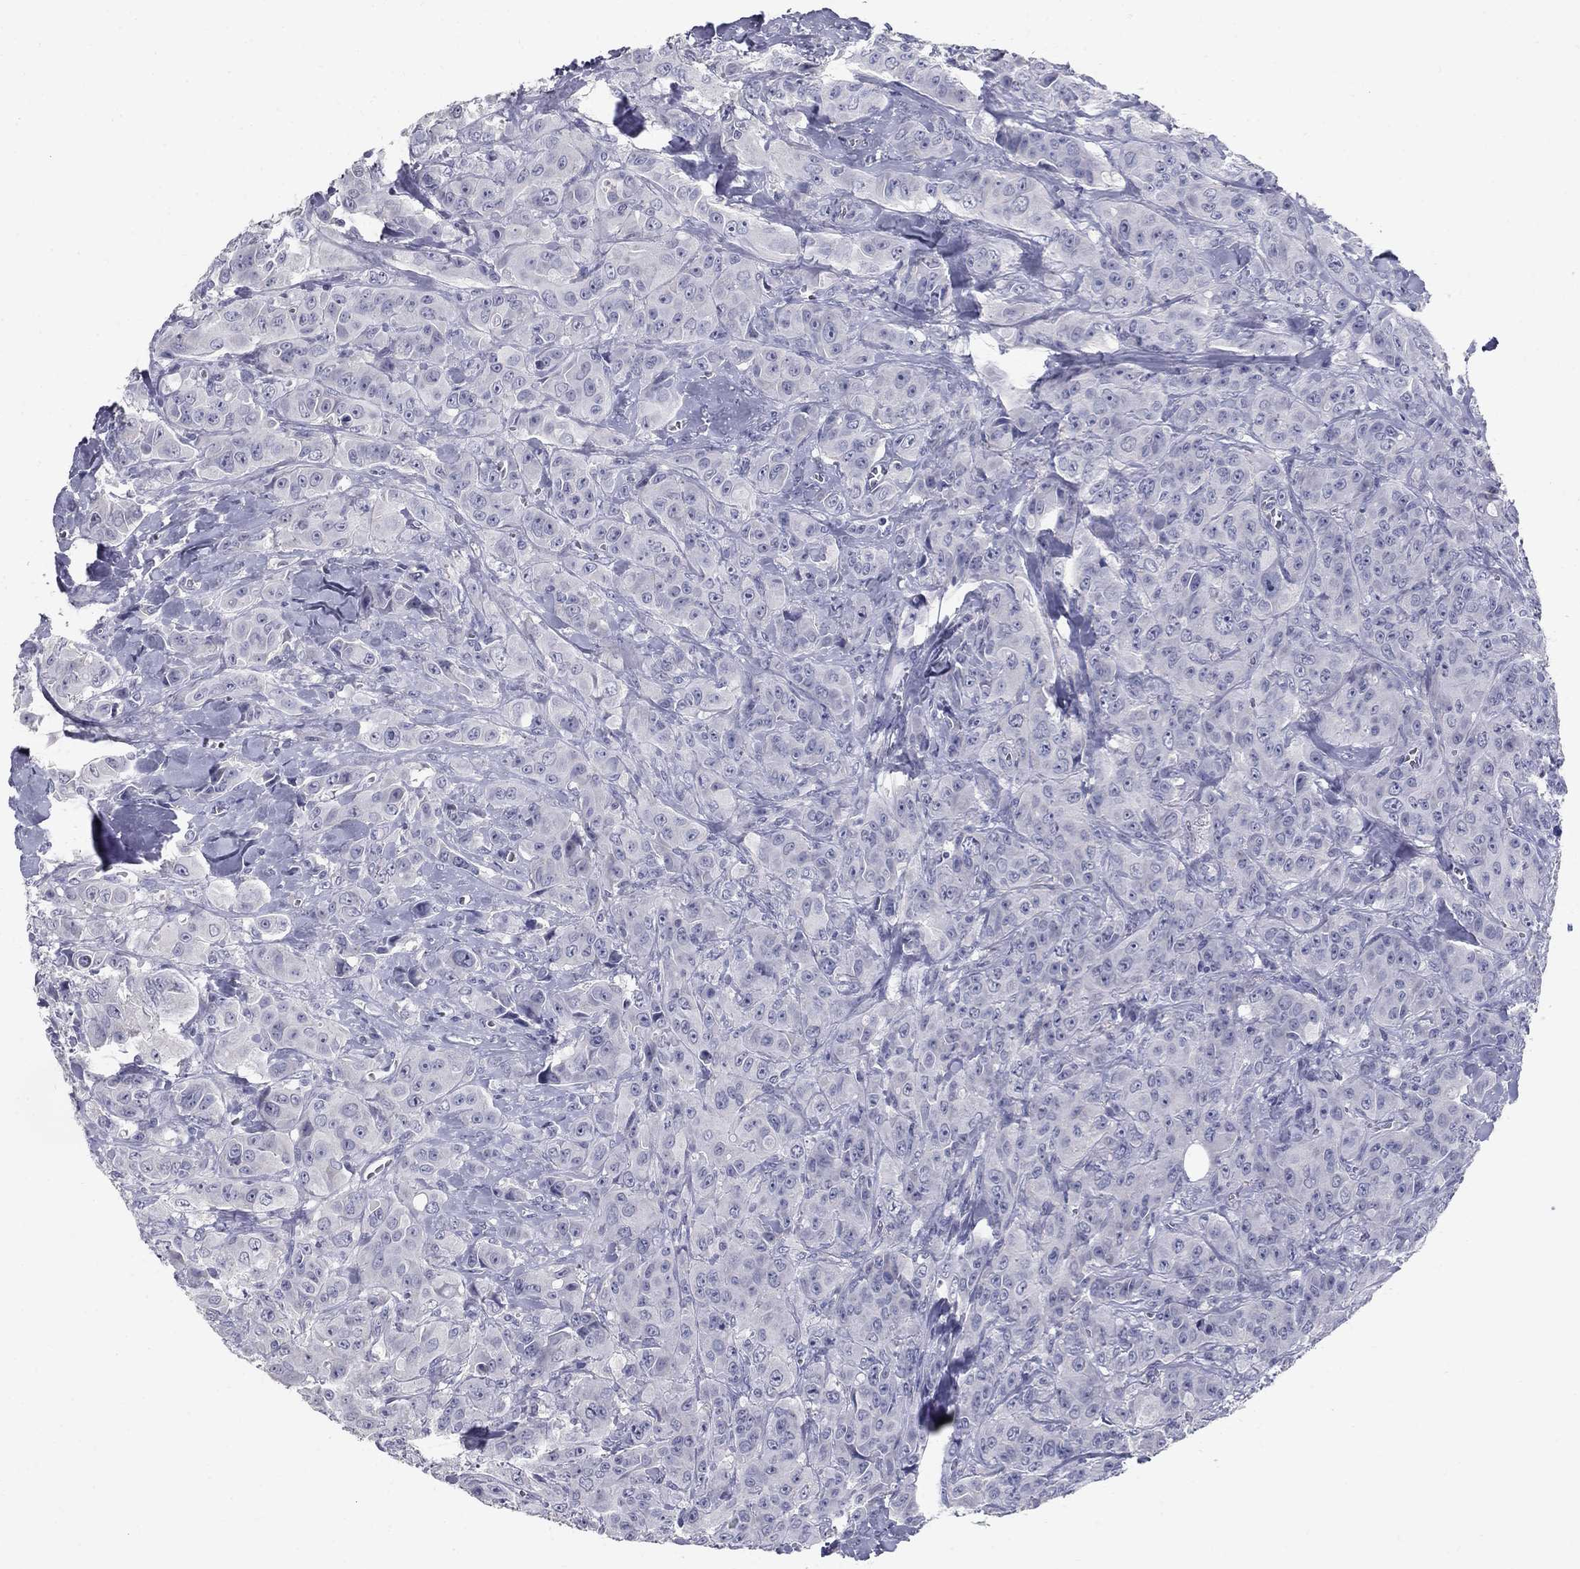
{"staining": {"intensity": "negative", "quantity": "none", "location": "none"}, "tissue": "breast cancer", "cell_type": "Tumor cells", "image_type": "cancer", "snomed": [{"axis": "morphology", "description": "Duct carcinoma"}, {"axis": "topography", "description": "Breast"}], "caption": "Breast intraductal carcinoma stained for a protein using immunohistochemistry (IHC) exhibits no expression tumor cells.", "gene": "TP53TG5", "patient": {"sex": "female", "age": 43}}